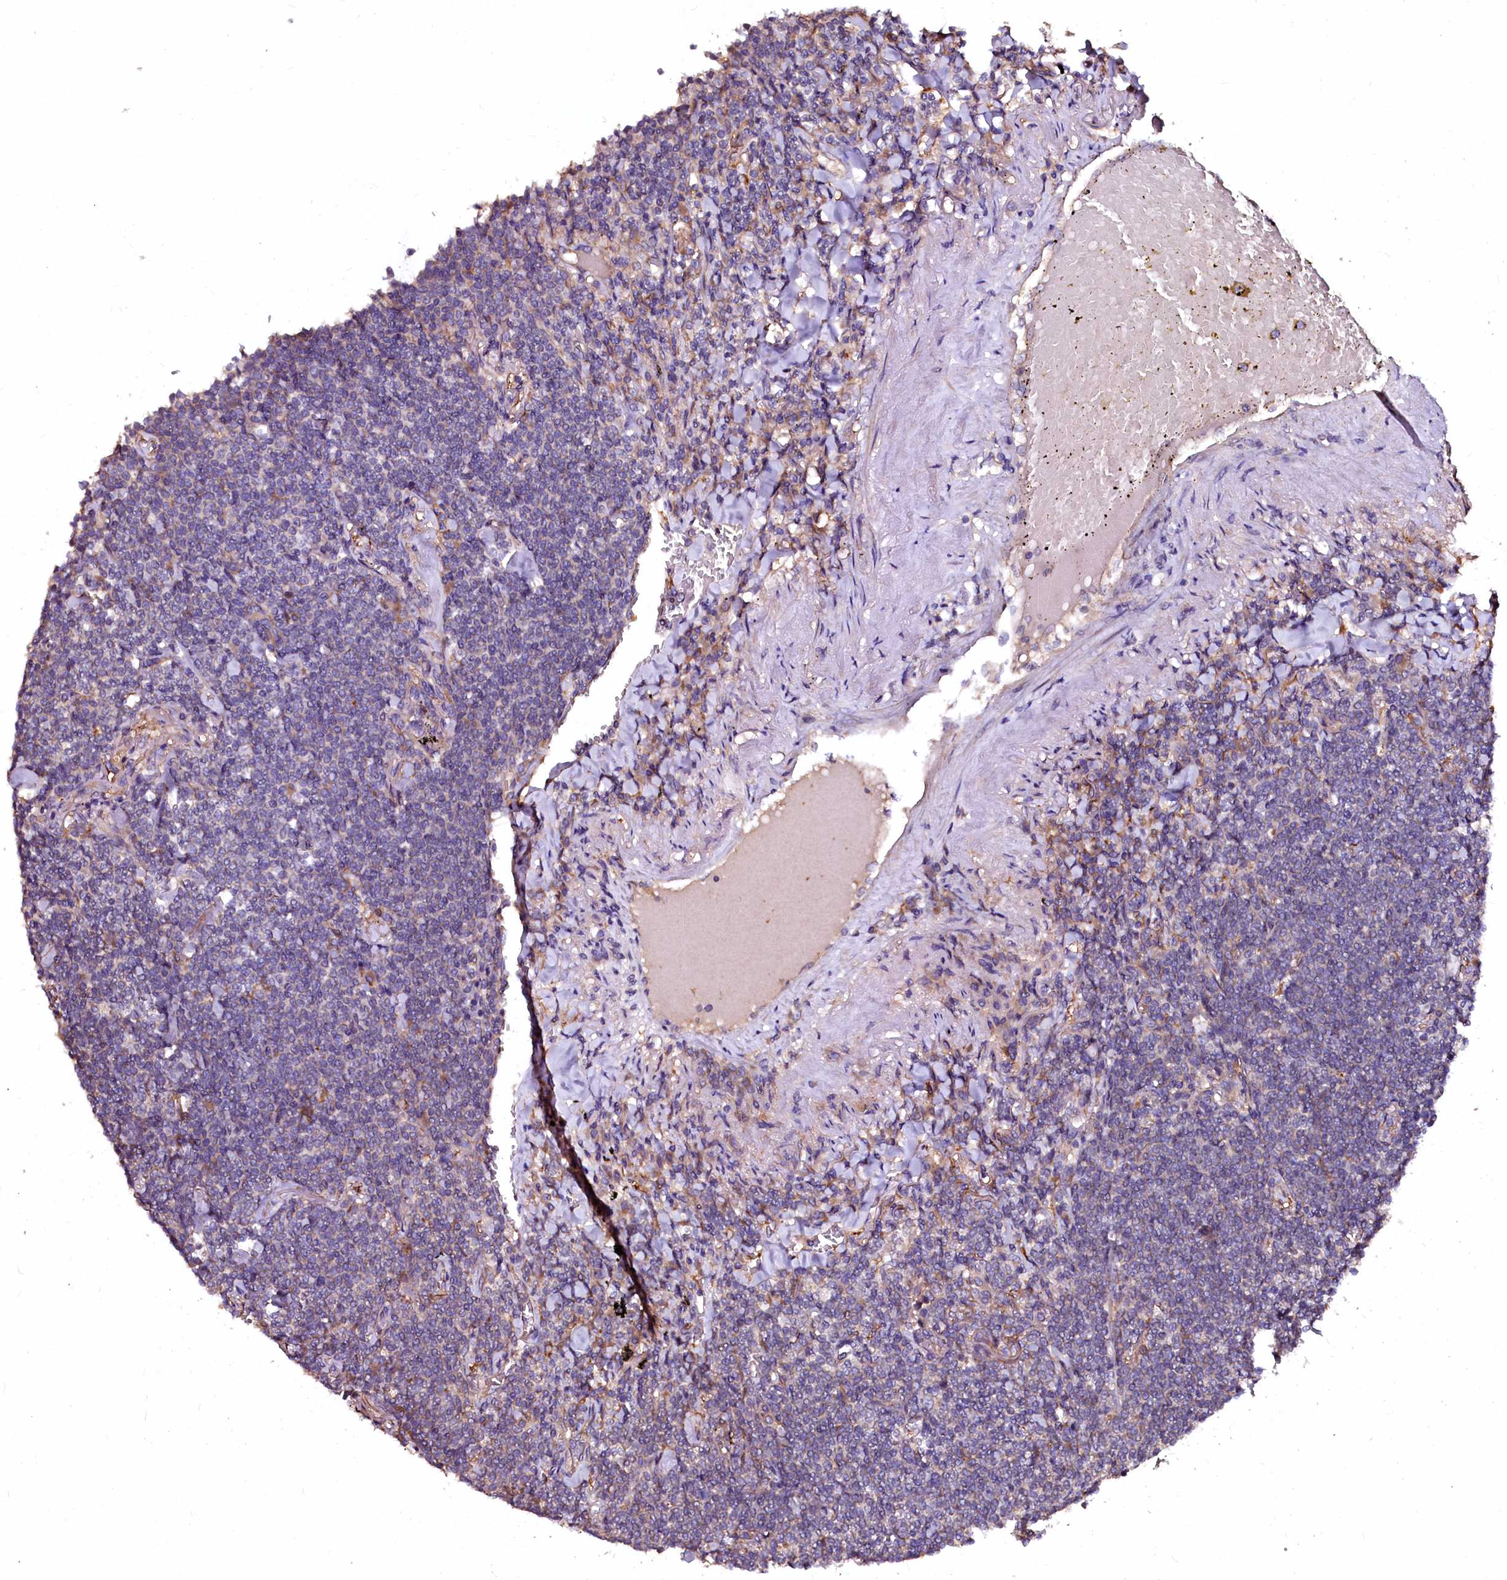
{"staining": {"intensity": "negative", "quantity": "none", "location": "none"}, "tissue": "lymphoma", "cell_type": "Tumor cells", "image_type": "cancer", "snomed": [{"axis": "morphology", "description": "Malignant lymphoma, non-Hodgkin's type, Low grade"}, {"axis": "topography", "description": "Lung"}], "caption": "High power microscopy image of an immunohistochemistry (IHC) image of lymphoma, revealing no significant positivity in tumor cells.", "gene": "APPL2", "patient": {"sex": "female", "age": 71}}